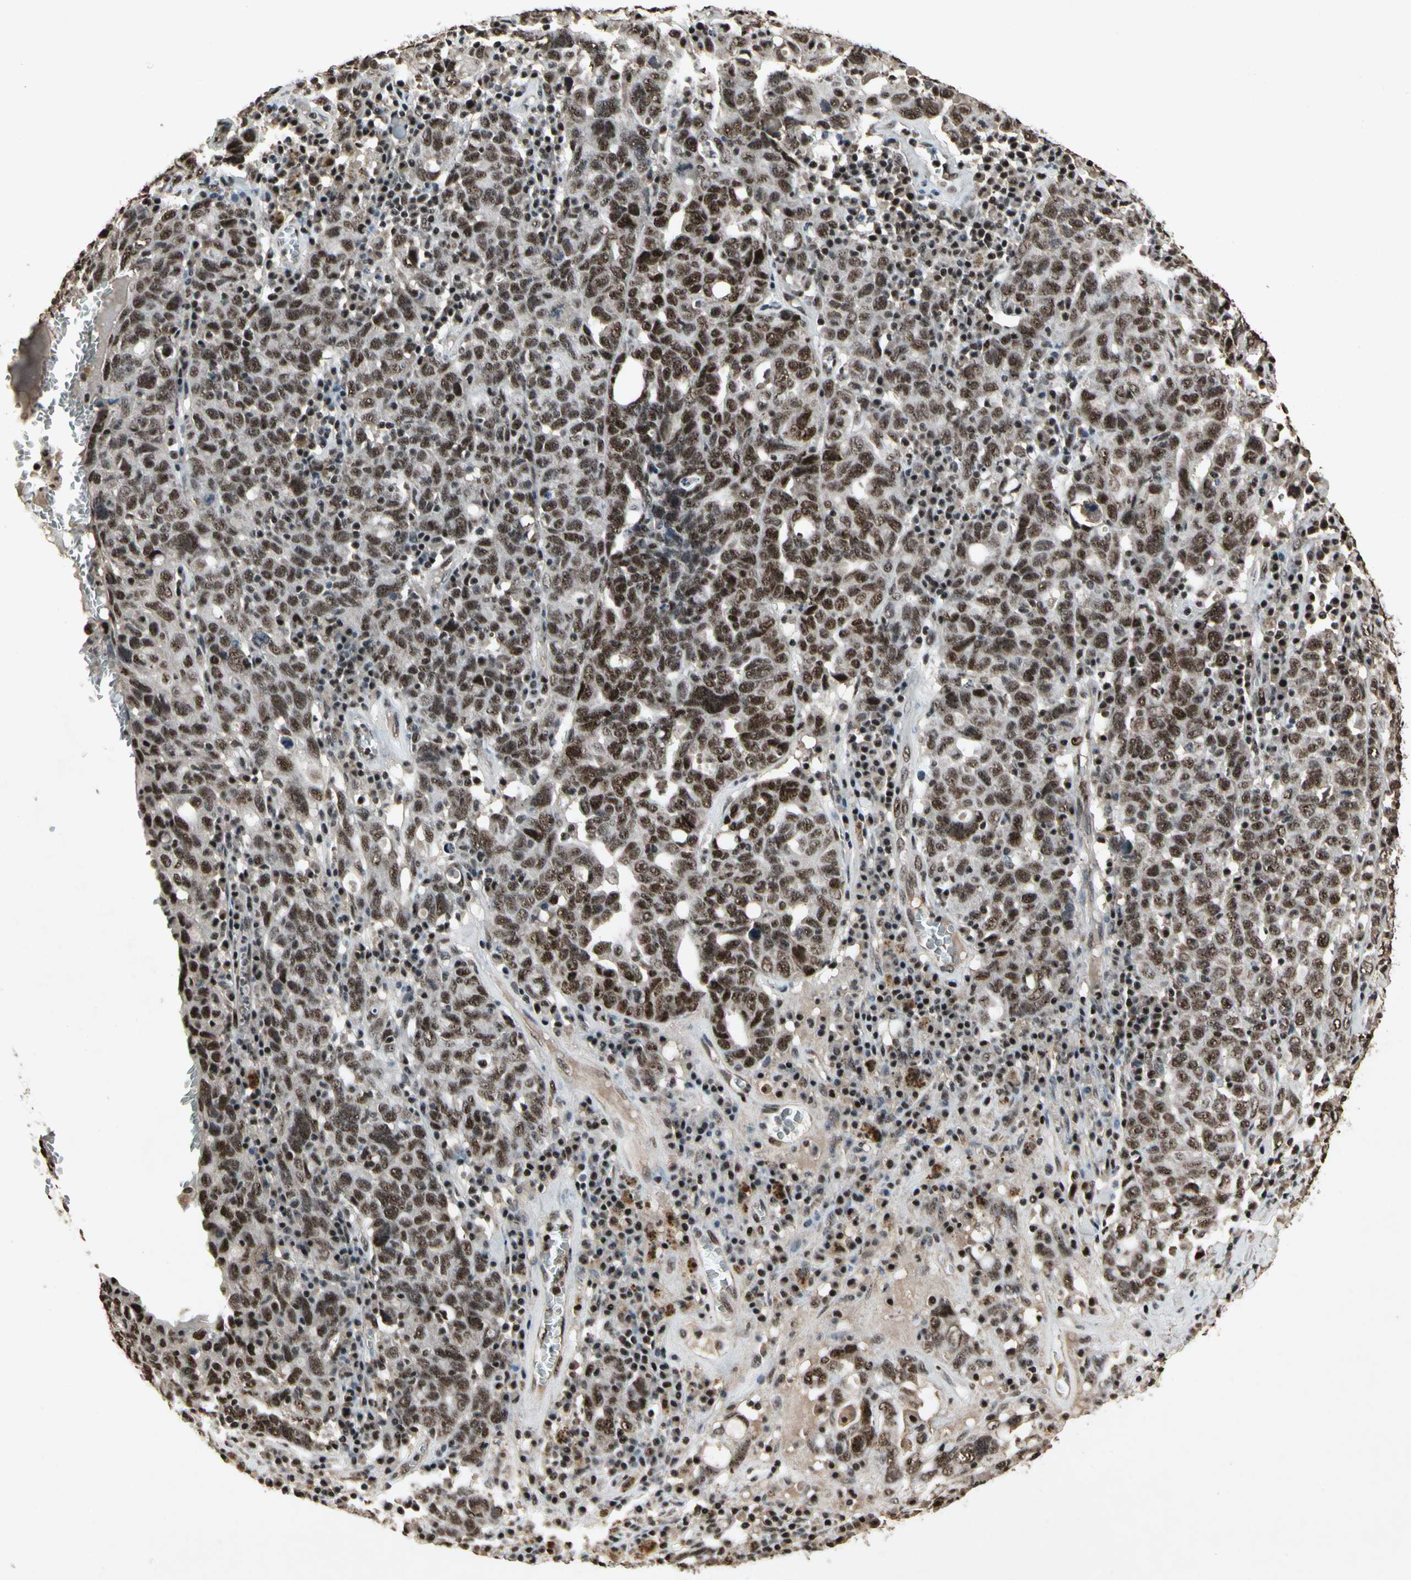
{"staining": {"intensity": "strong", "quantity": ">75%", "location": "nuclear"}, "tissue": "ovarian cancer", "cell_type": "Tumor cells", "image_type": "cancer", "snomed": [{"axis": "morphology", "description": "Carcinoma, endometroid"}, {"axis": "topography", "description": "Ovary"}], "caption": "Immunohistochemistry of ovarian cancer (endometroid carcinoma) reveals high levels of strong nuclear expression in approximately >75% of tumor cells.", "gene": "TBX2", "patient": {"sex": "female", "age": 62}}